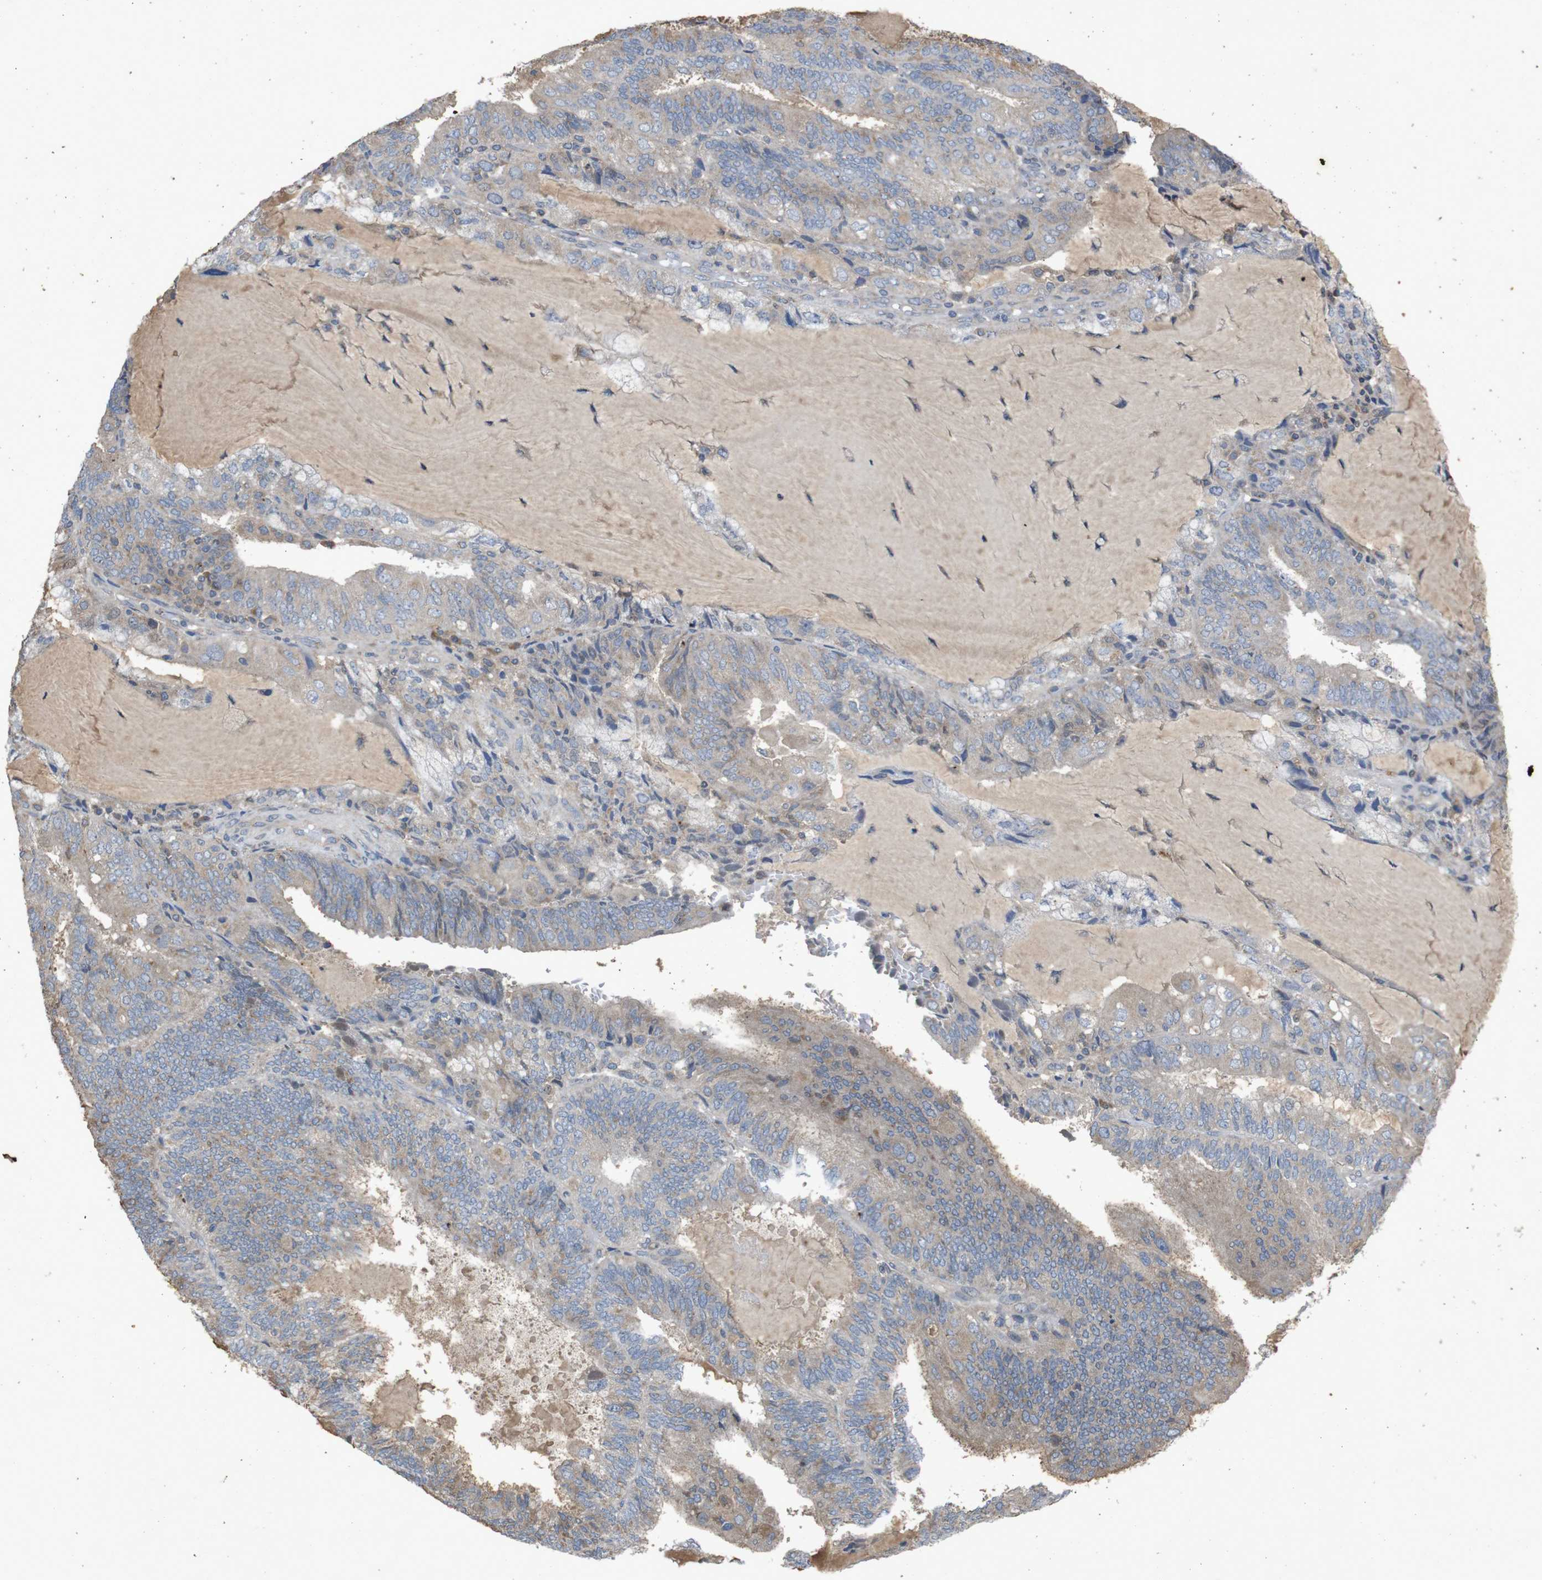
{"staining": {"intensity": "weak", "quantity": ">75%", "location": "cytoplasmic/membranous"}, "tissue": "endometrial cancer", "cell_type": "Tumor cells", "image_type": "cancer", "snomed": [{"axis": "morphology", "description": "Adenocarcinoma, NOS"}, {"axis": "topography", "description": "Endometrium"}], "caption": "Tumor cells reveal low levels of weak cytoplasmic/membranous positivity in about >75% of cells in human endometrial cancer (adenocarcinoma). The protein of interest is shown in brown color, while the nuclei are stained blue.", "gene": "PTPN1", "patient": {"sex": "female", "age": 81}}